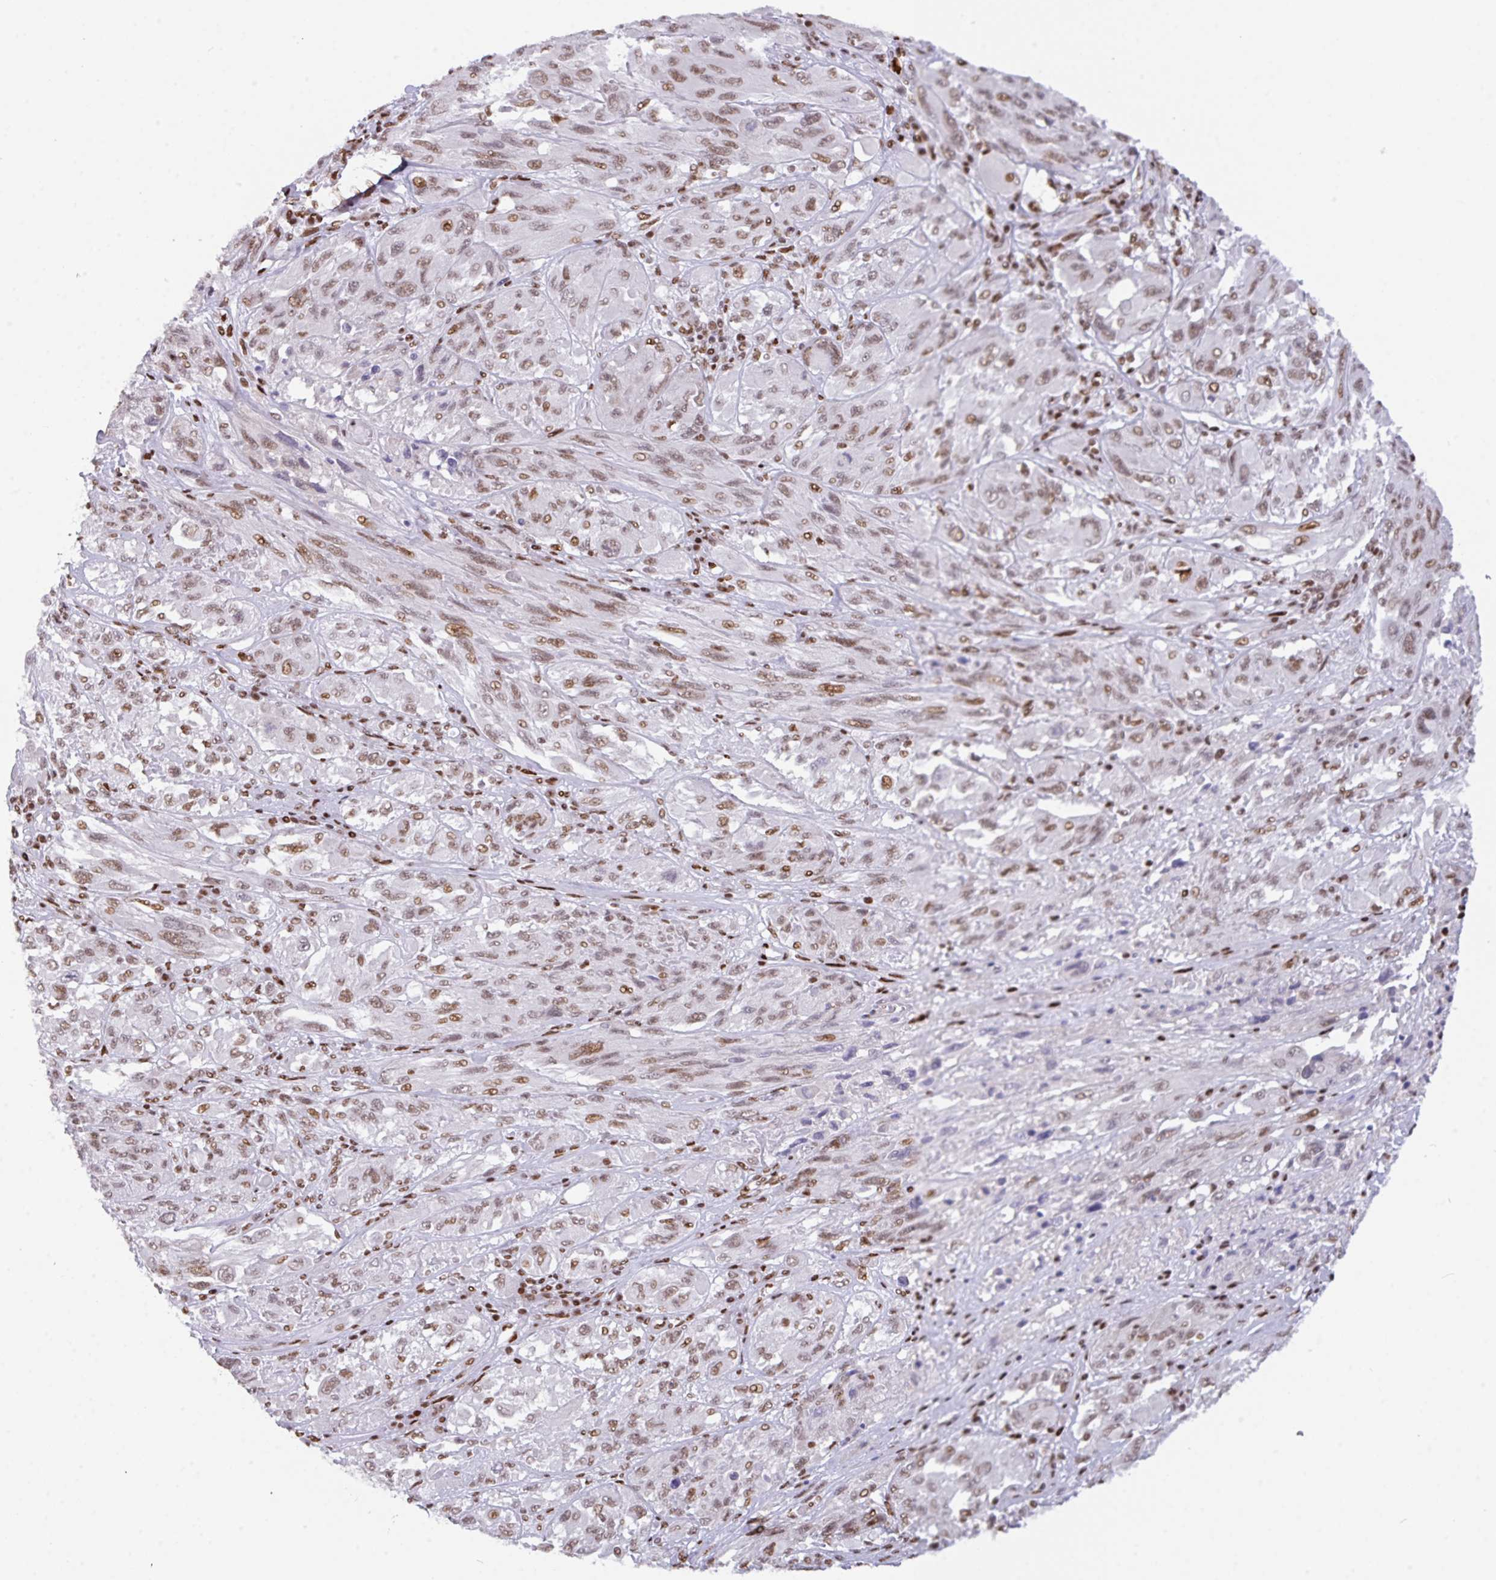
{"staining": {"intensity": "moderate", "quantity": ">75%", "location": "nuclear"}, "tissue": "melanoma", "cell_type": "Tumor cells", "image_type": "cancer", "snomed": [{"axis": "morphology", "description": "Malignant melanoma, NOS"}, {"axis": "topography", "description": "Skin"}], "caption": "Human malignant melanoma stained for a protein (brown) displays moderate nuclear positive positivity in about >75% of tumor cells.", "gene": "CLP1", "patient": {"sex": "female", "age": 91}}